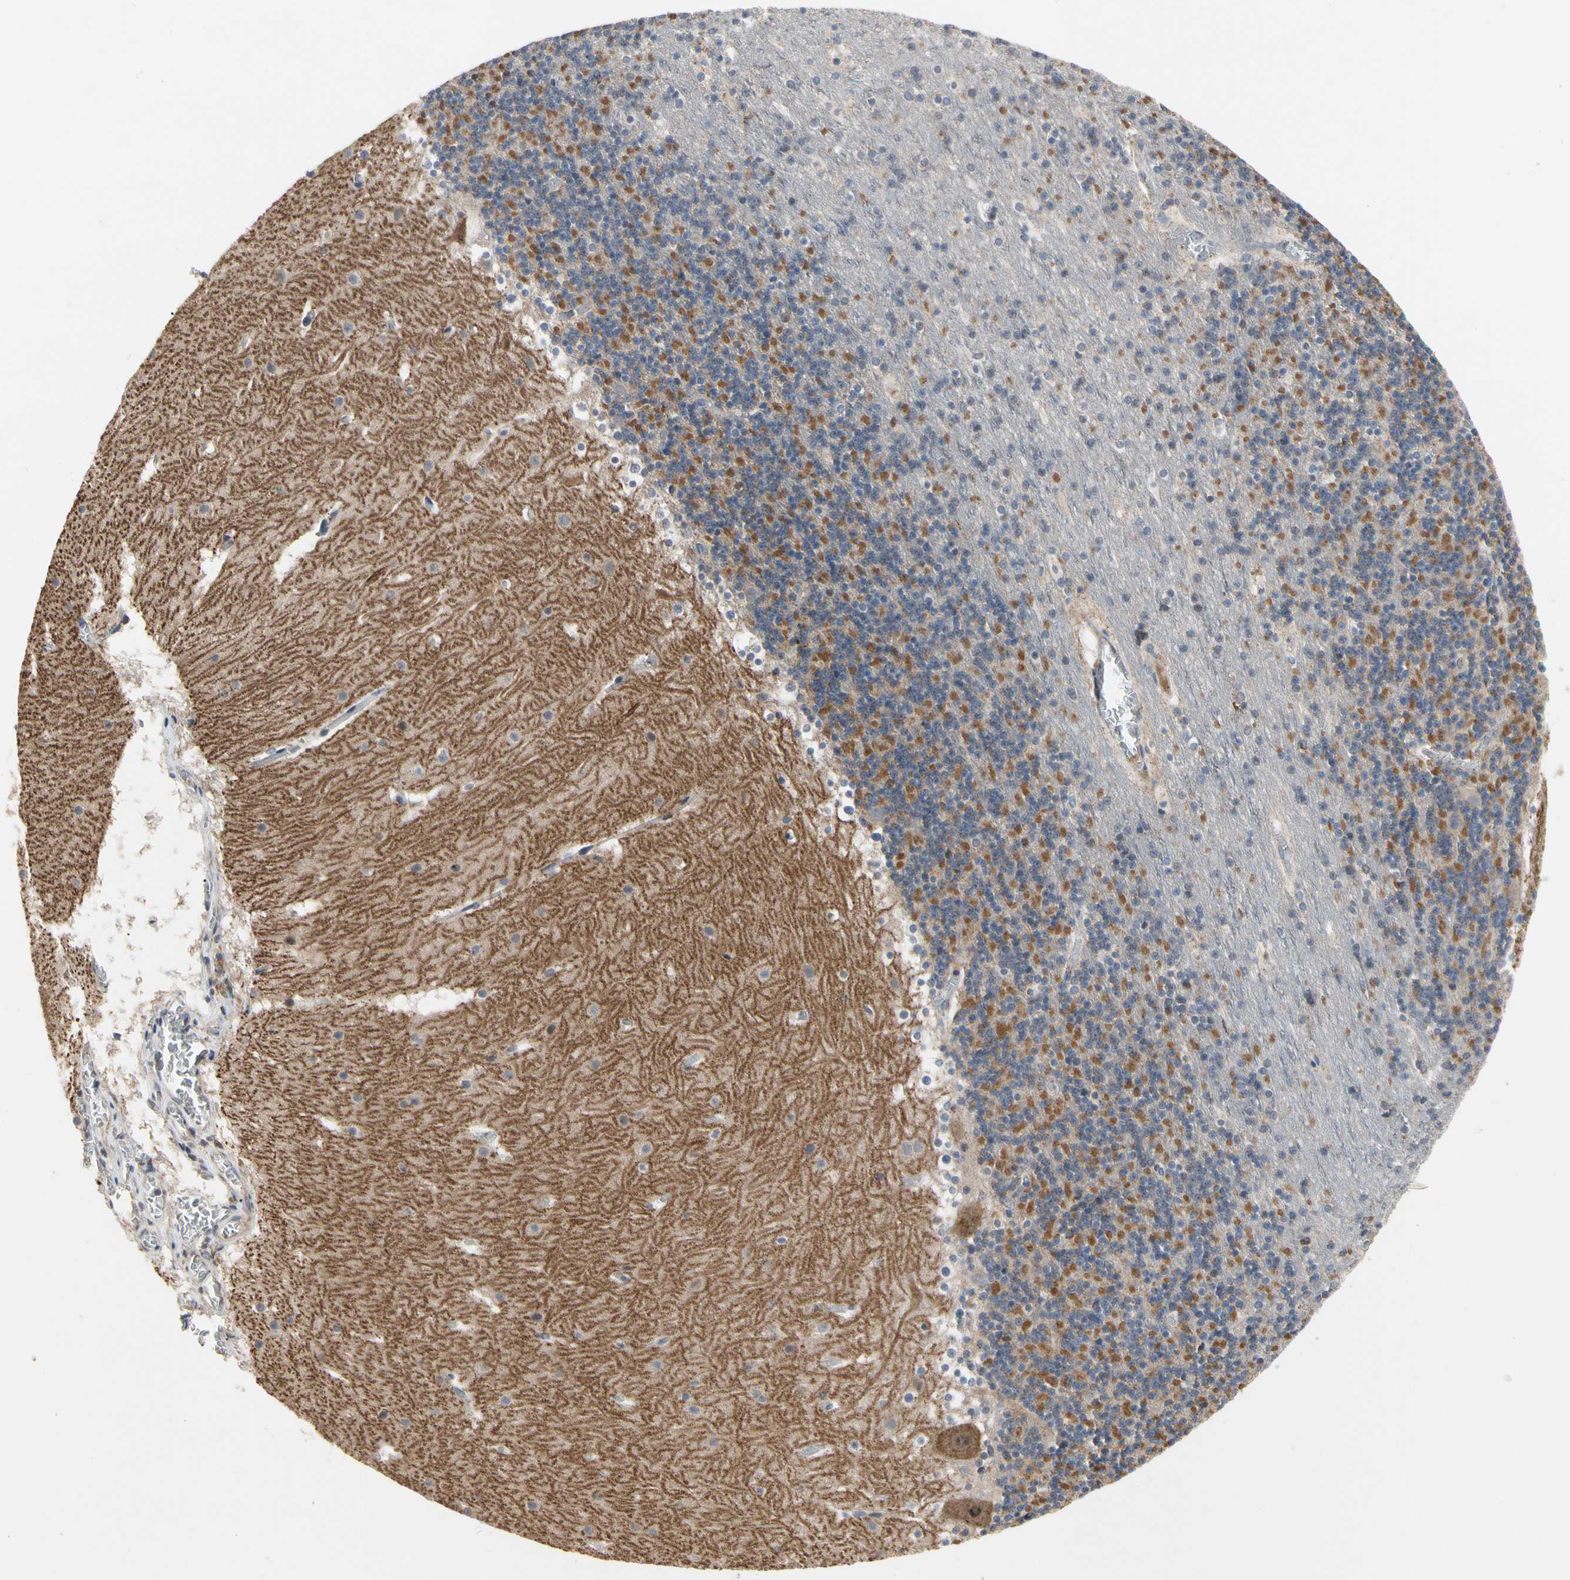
{"staining": {"intensity": "strong", "quantity": "25%-75%", "location": "cytoplasmic/membranous"}, "tissue": "cerebellum", "cell_type": "Cells in granular layer", "image_type": "normal", "snomed": [{"axis": "morphology", "description": "Normal tissue, NOS"}, {"axis": "topography", "description": "Cerebellum"}], "caption": "Cerebellum stained with DAB immunohistochemistry (IHC) shows high levels of strong cytoplasmic/membranous positivity in about 25%-75% of cells in granular layer. (Stains: DAB (3,3'-diaminobenzidine) in brown, nuclei in blue, Microscopy: brightfield microscopy at high magnification).", "gene": "GPD2", "patient": {"sex": "male", "age": 45}}